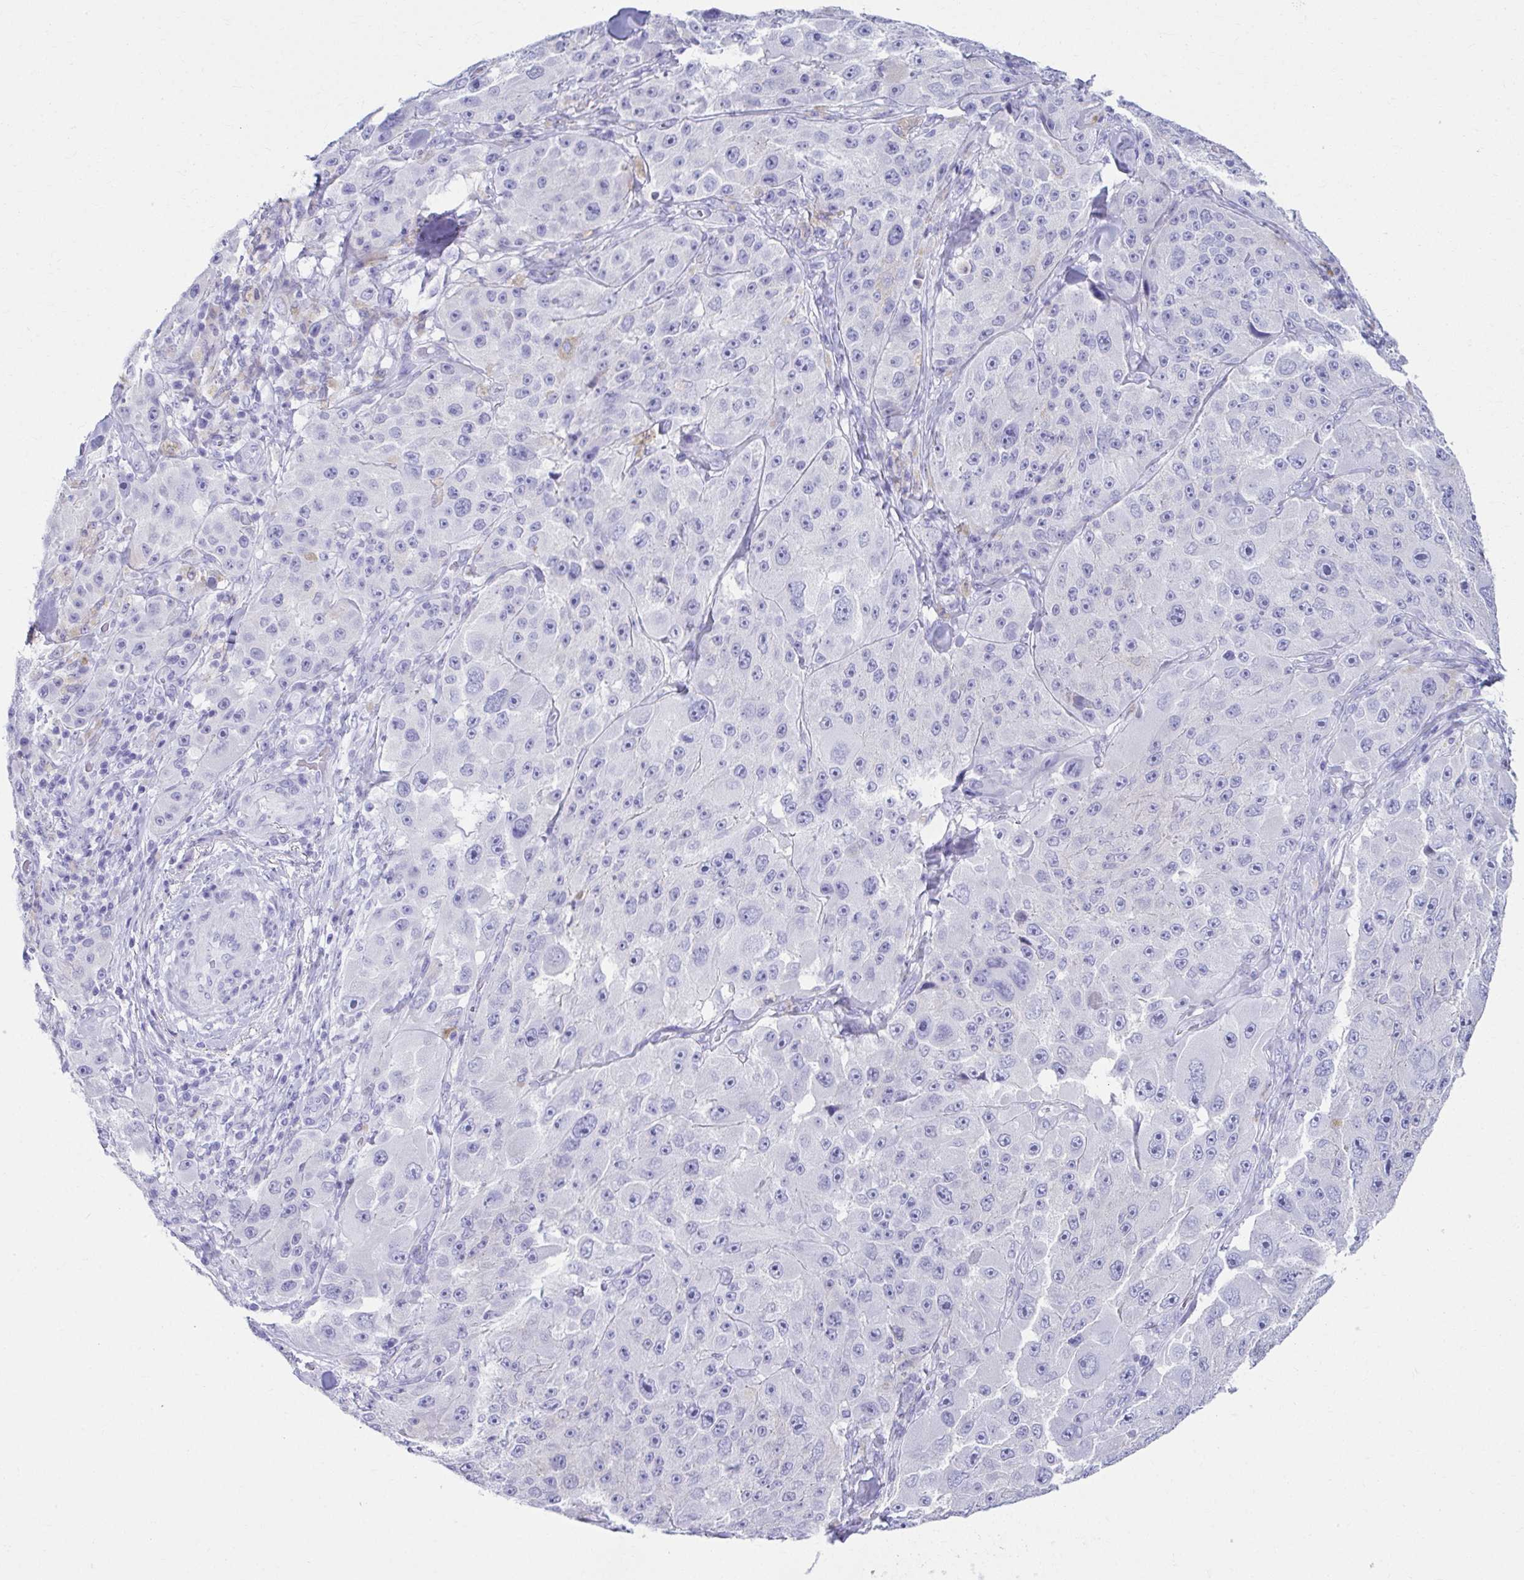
{"staining": {"intensity": "negative", "quantity": "none", "location": "none"}, "tissue": "melanoma", "cell_type": "Tumor cells", "image_type": "cancer", "snomed": [{"axis": "morphology", "description": "Malignant melanoma, Metastatic site"}, {"axis": "topography", "description": "Lymph node"}], "caption": "Tumor cells are negative for protein expression in human malignant melanoma (metastatic site). The staining was performed using DAB to visualize the protein expression in brown, while the nuclei were stained in blue with hematoxylin (Magnification: 20x).", "gene": "ATP4B", "patient": {"sex": "male", "age": 62}}